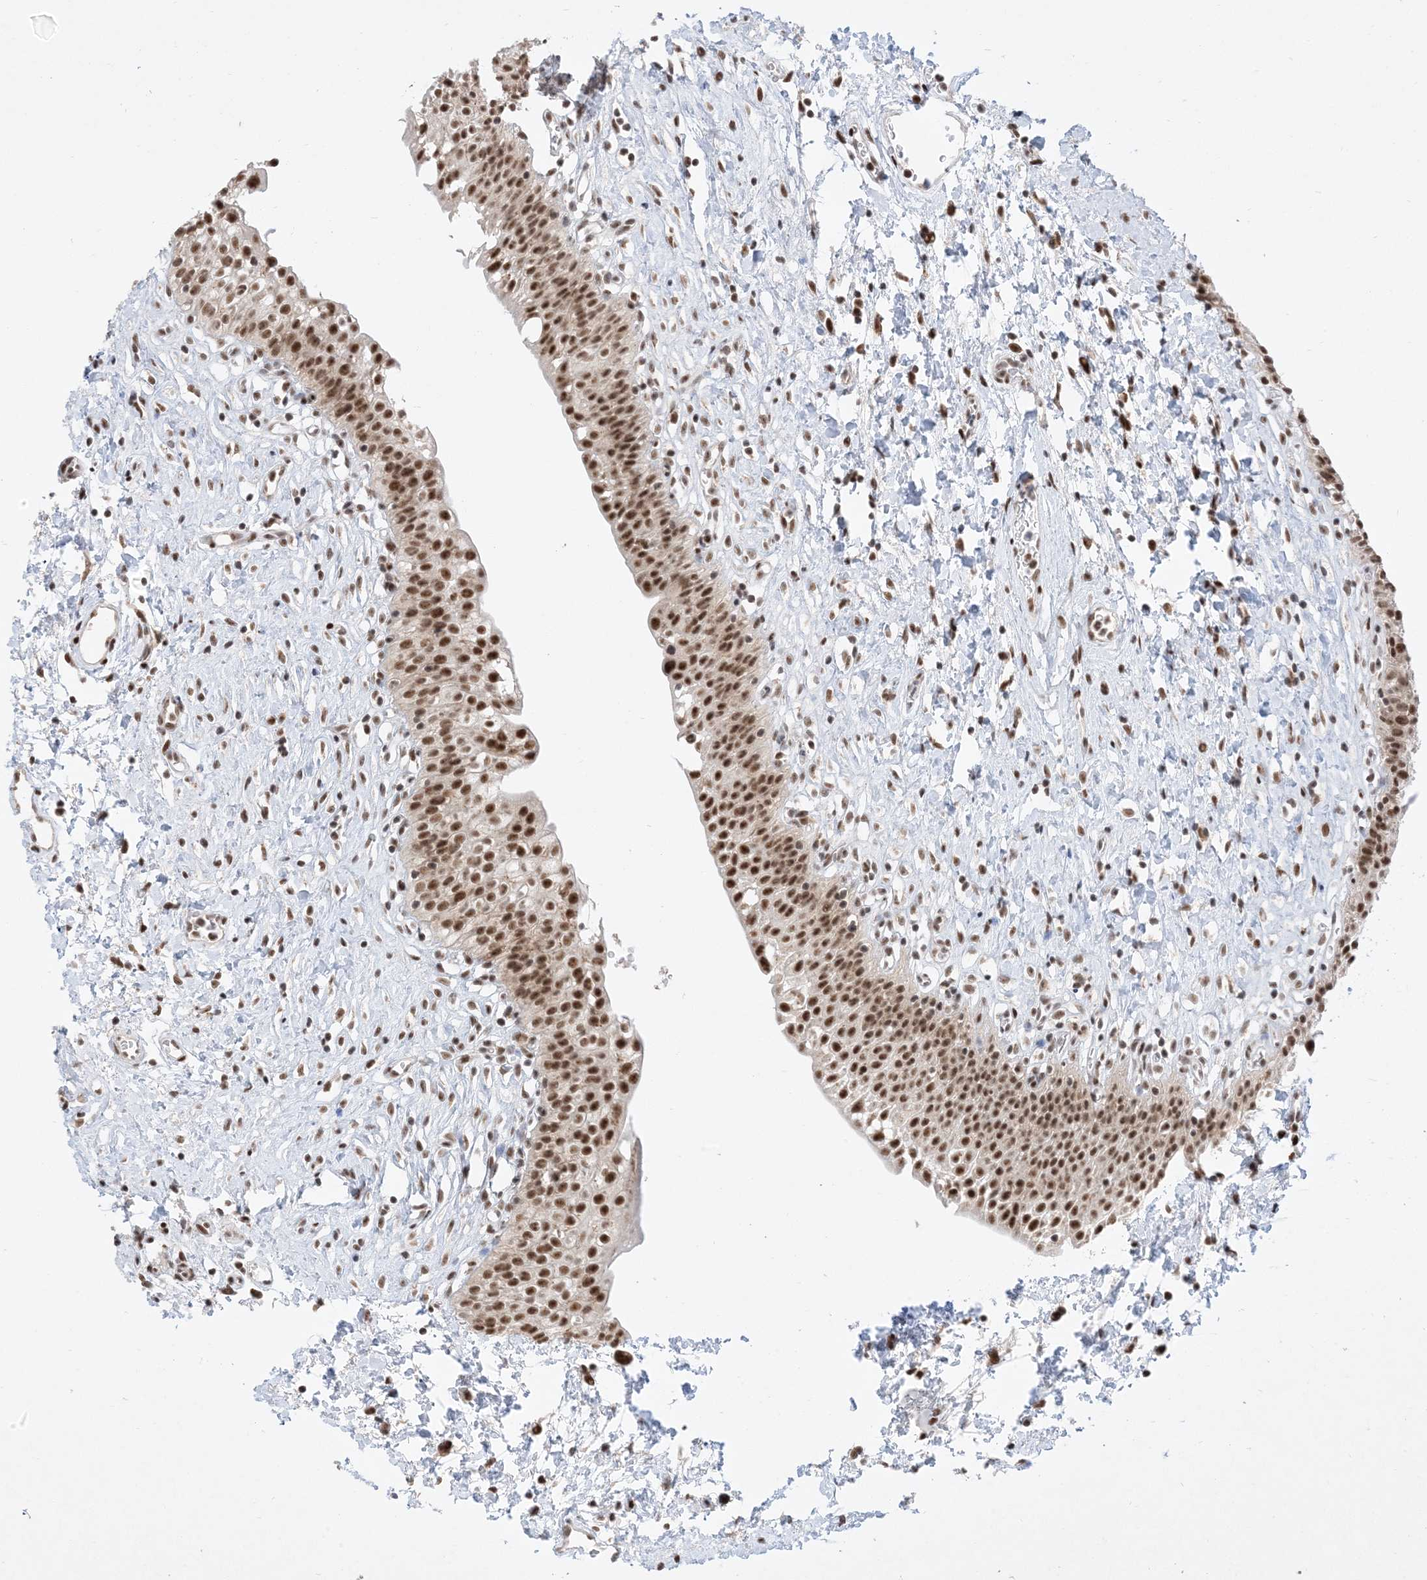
{"staining": {"intensity": "strong", "quantity": ">75%", "location": "nuclear"}, "tissue": "urinary bladder", "cell_type": "Urothelial cells", "image_type": "normal", "snomed": [{"axis": "morphology", "description": "Normal tissue, NOS"}, {"axis": "topography", "description": "Urinary bladder"}], "caption": "Immunohistochemical staining of unremarkable urinary bladder shows high levels of strong nuclear expression in about >75% of urothelial cells.", "gene": "SF3A3", "patient": {"sex": "male", "age": 51}}